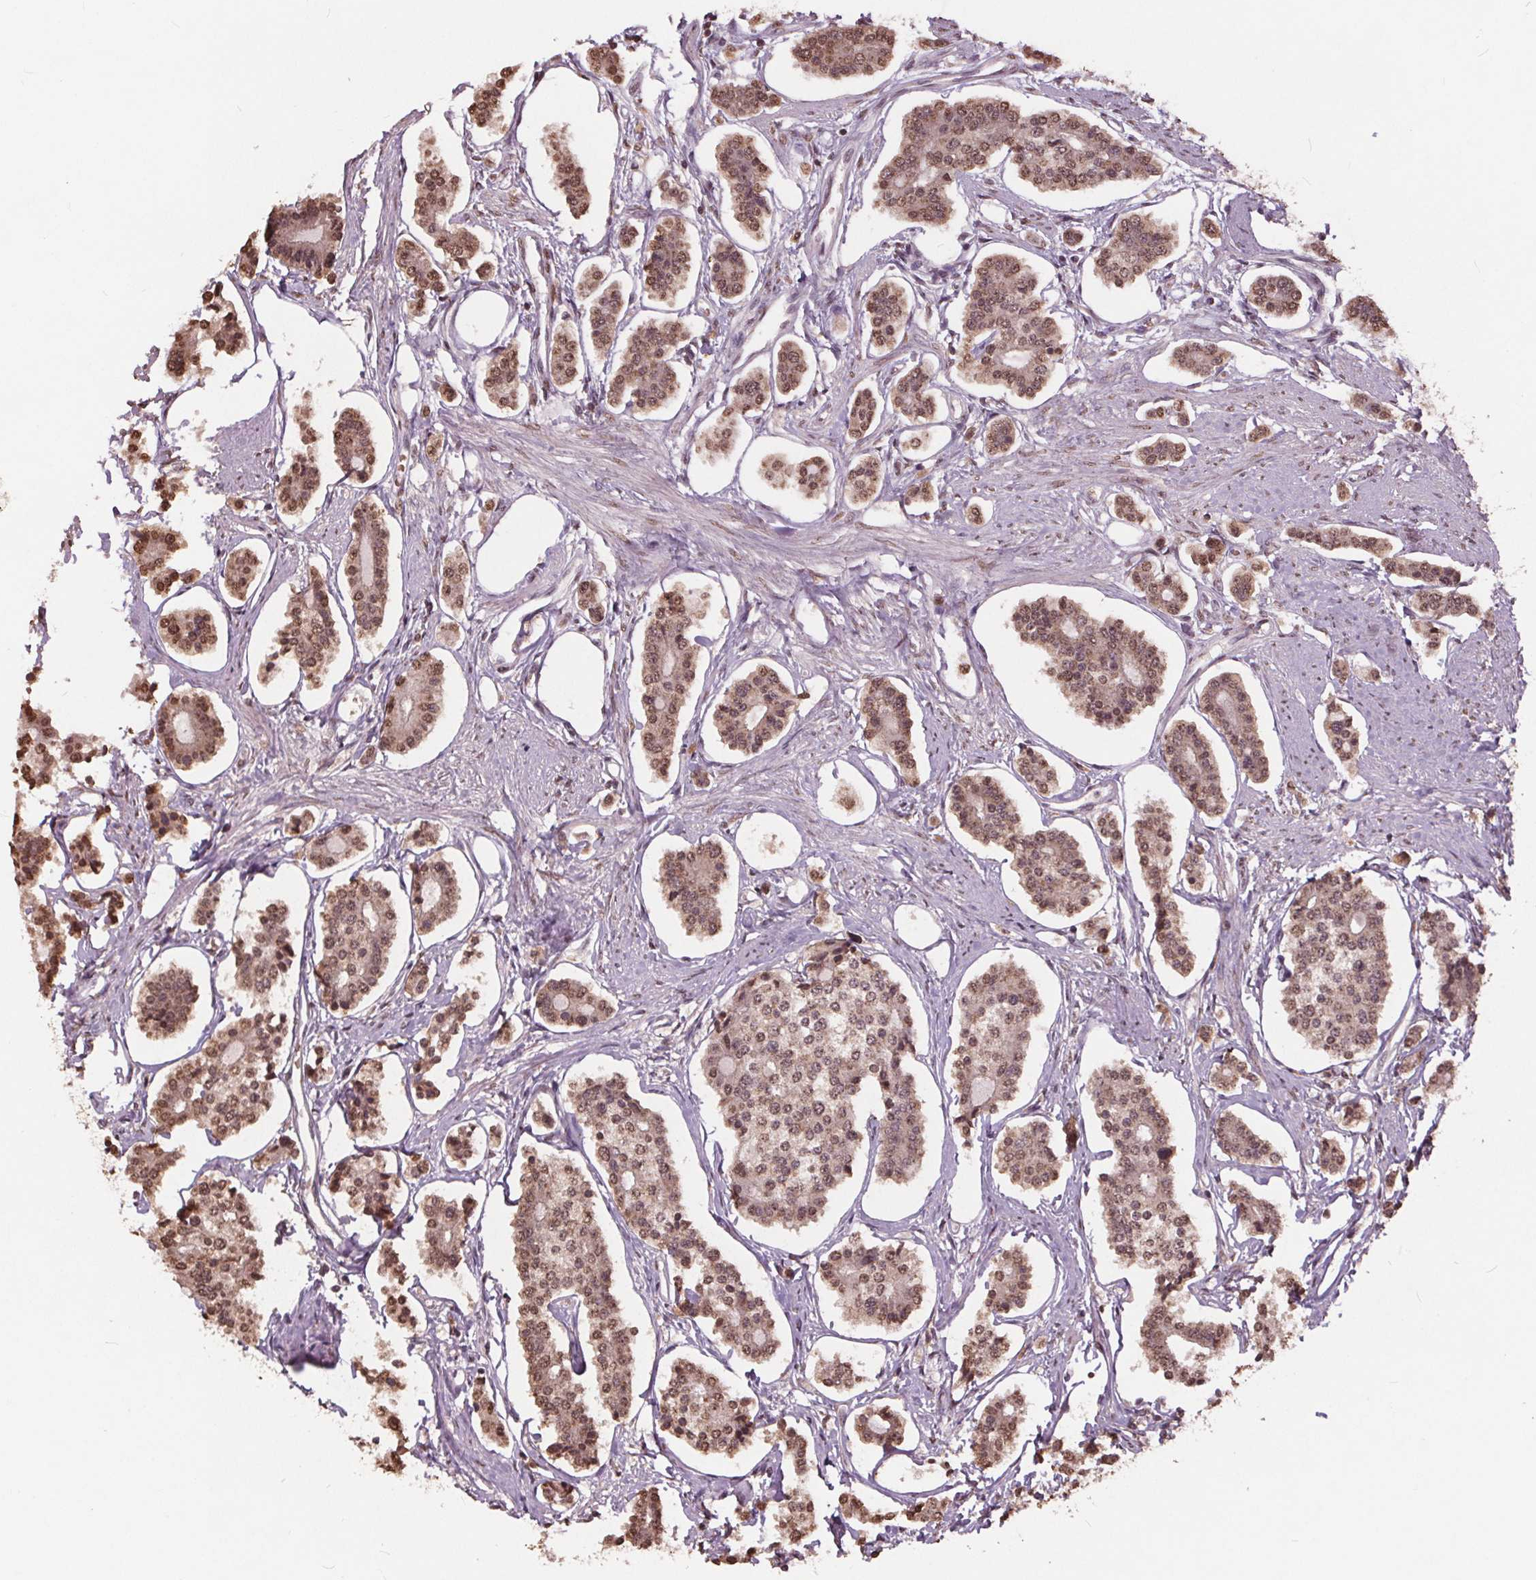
{"staining": {"intensity": "moderate", "quantity": ">75%", "location": "cytoplasmic/membranous,nuclear"}, "tissue": "carcinoid", "cell_type": "Tumor cells", "image_type": "cancer", "snomed": [{"axis": "morphology", "description": "Carcinoid, malignant, NOS"}, {"axis": "topography", "description": "Small intestine"}], "caption": "About >75% of tumor cells in malignant carcinoid exhibit moderate cytoplasmic/membranous and nuclear protein staining as visualized by brown immunohistochemical staining.", "gene": "HIF1AN", "patient": {"sex": "female", "age": 65}}